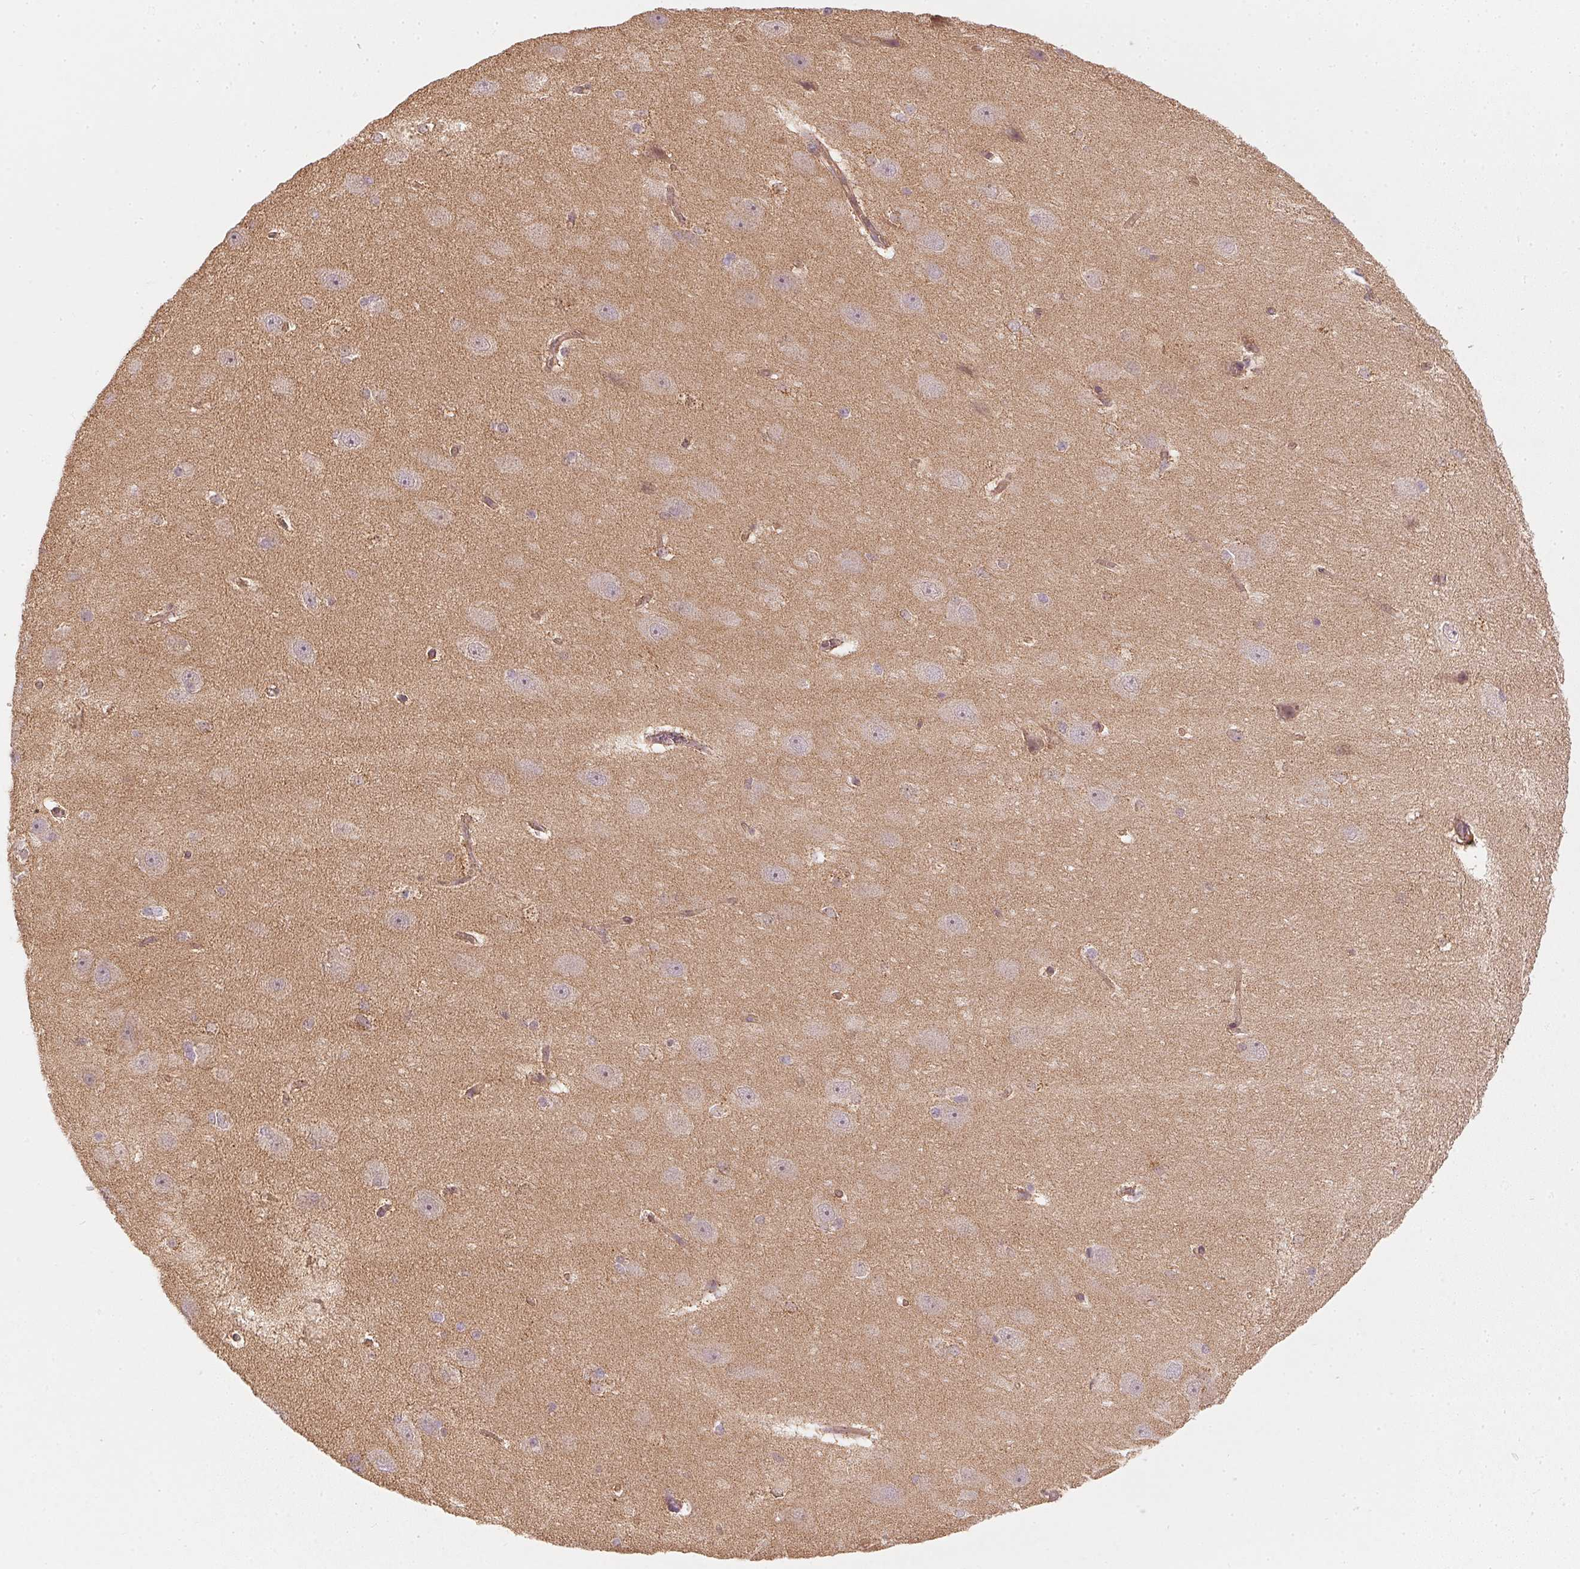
{"staining": {"intensity": "moderate", "quantity": "<25%", "location": "cytoplasmic/membranous"}, "tissue": "hippocampus", "cell_type": "Glial cells", "image_type": "normal", "snomed": [{"axis": "morphology", "description": "Normal tissue, NOS"}, {"axis": "topography", "description": "Cerebral cortex"}, {"axis": "topography", "description": "Hippocampus"}], "caption": "Moderate cytoplasmic/membranous expression for a protein is identified in about <25% of glial cells of normal hippocampus using IHC.", "gene": "NADK2", "patient": {"sex": "female", "age": 19}}